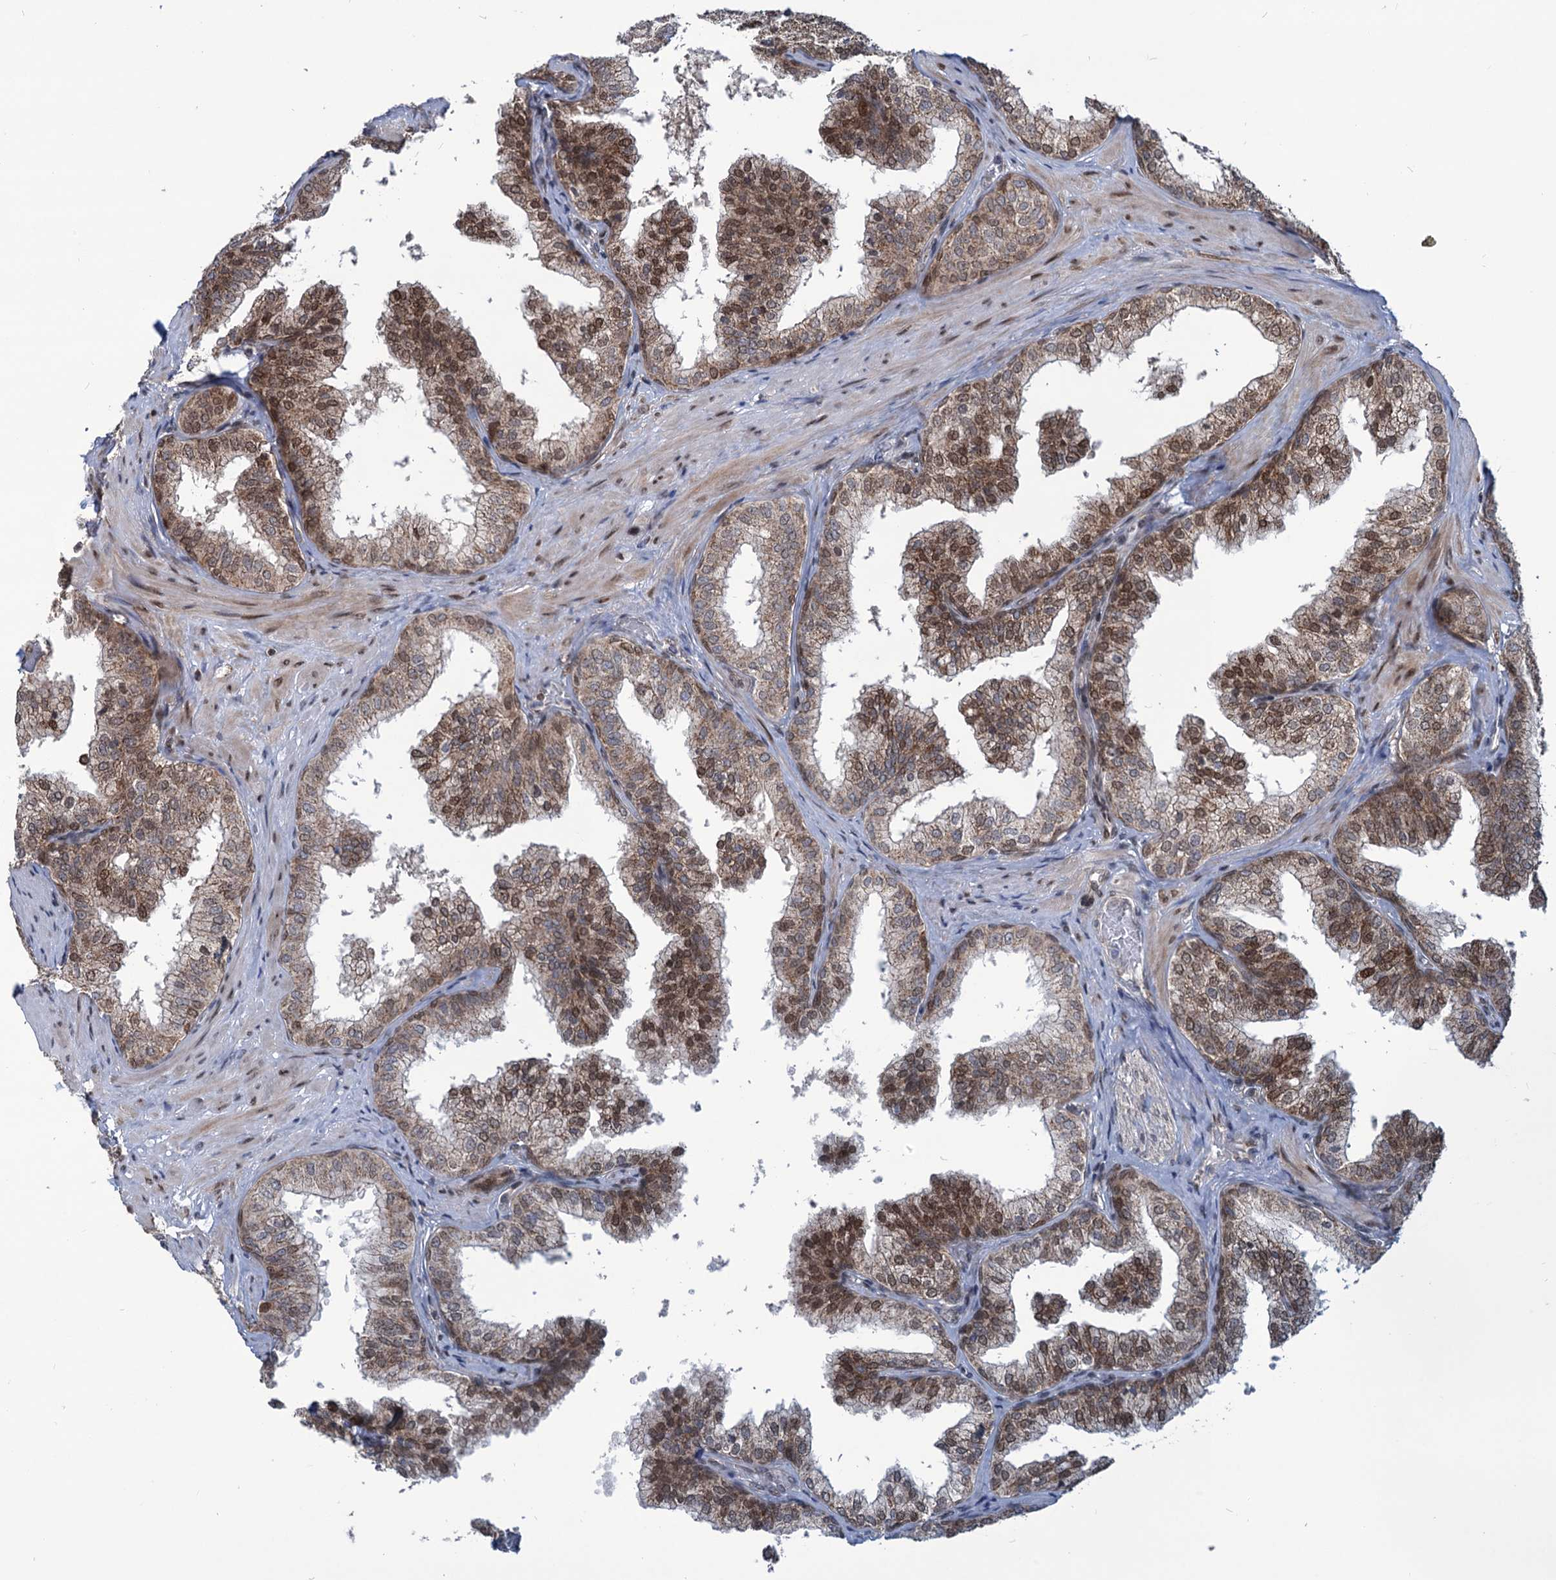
{"staining": {"intensity": "moderate", "quantity": ">75%", "location": "cytoplasmic/membranous,nuclear"}, "tissue": "prostate", "cell_type": "Glandular cells", "image_type": "normal", "snomed": [{"axis": "morphology", "description": "Normal tissue, NOS"}, {"axis": "topography", "description": "Prostate"}], "caption": "Glandular cells reveal medium levels of moderate cytoplasmic/membranous,nuclear positivity in approximately >75% of cells in benign human prostate.", "gene": "PHC3", "patient": {"sex": "male", "age": 60}}